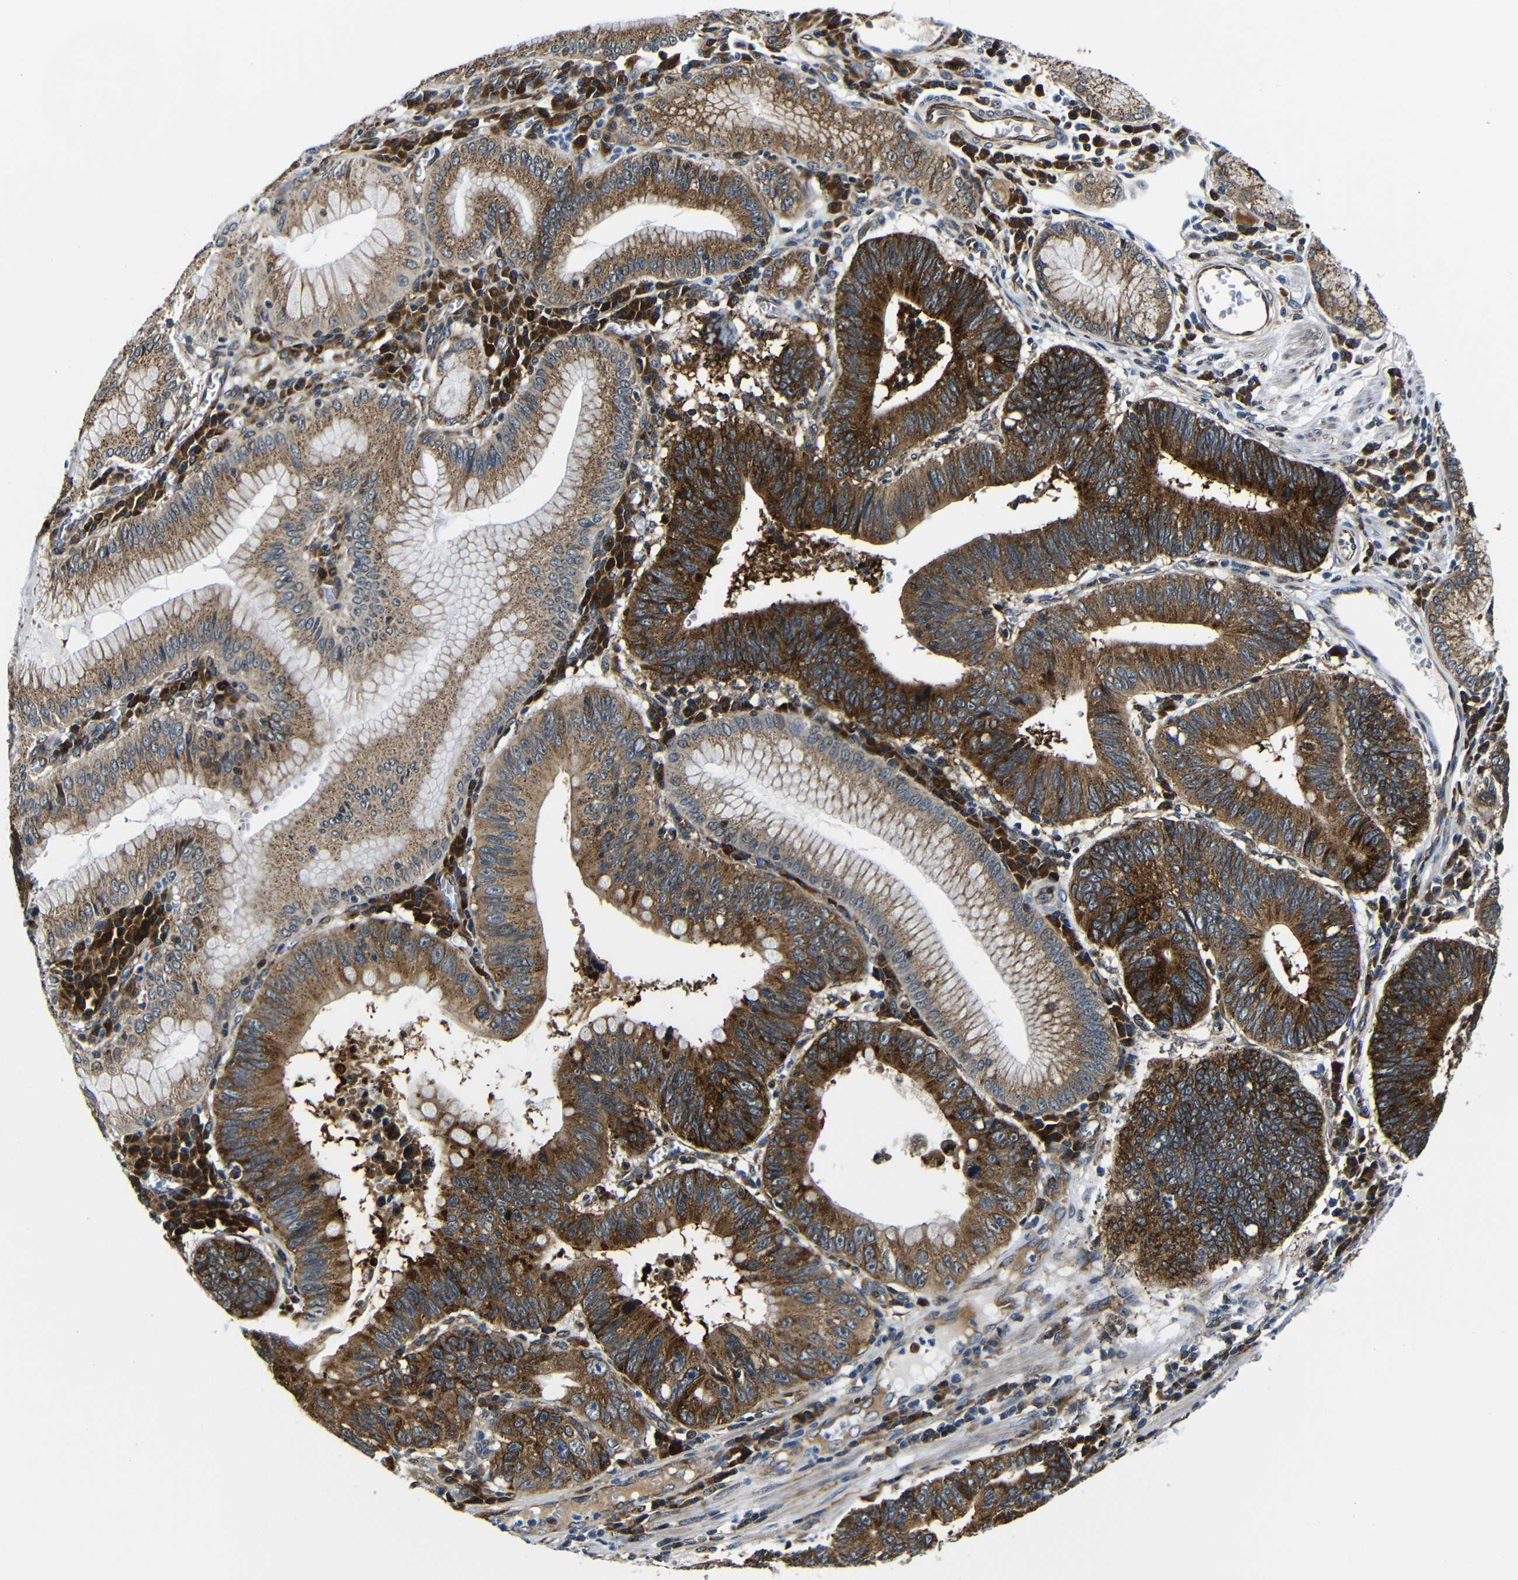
{"staining": {"intensity": "strong", "quantity": ">75%", "location": "cytoplasmic/membranous"}, "tissue": "stomach cancer", "cell_type": "Tumor cells", "image_type": "cancer", "snomed": [{"axis": "morphology", "description": "Adenocarcinoma, NOS"}, {"axis": "topography", "description": "Stomach"}], "caption": "Tumor cells display strong cytoplasmic/membranous staining in about >75% of cells in adenocarcinoma (stomach).", "gene": "ABCE1", "patient": {"sex": "male", "age": 59}}